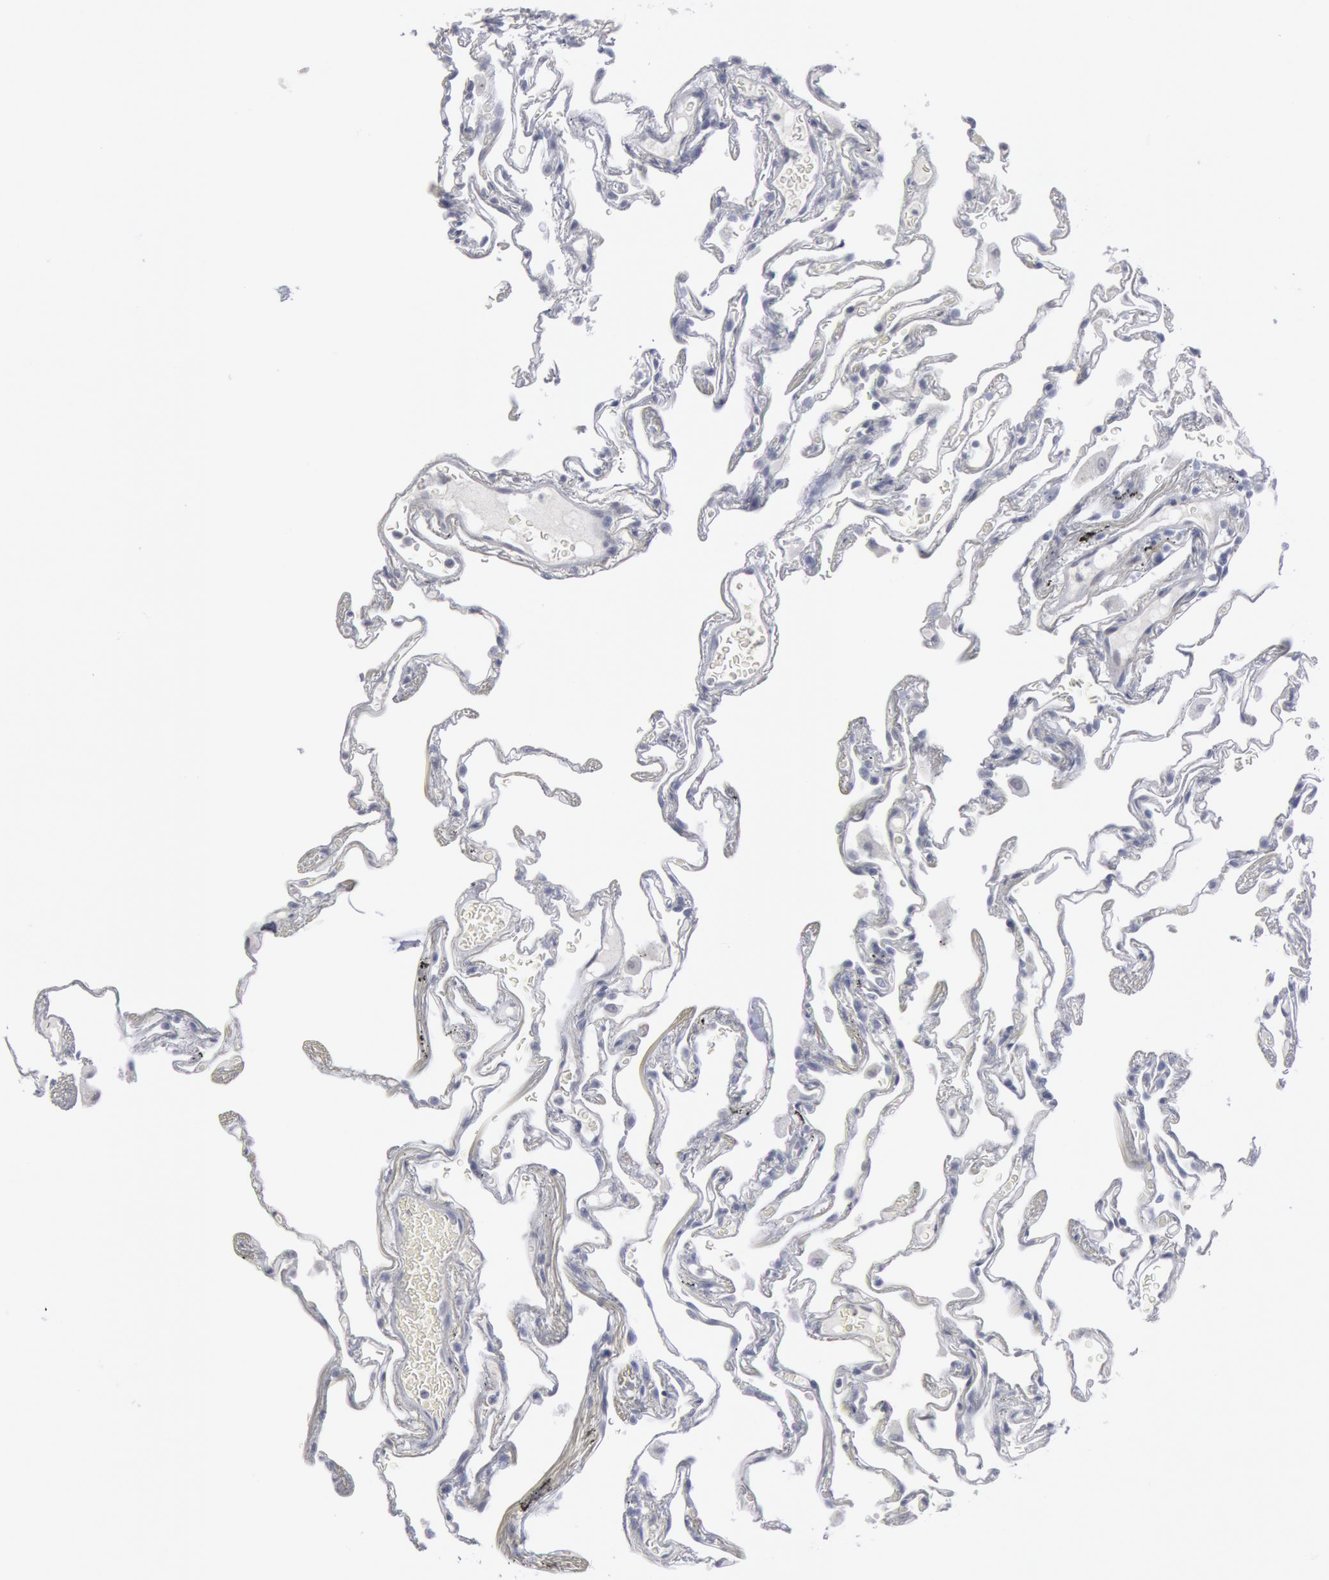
{"staining": {"intensity": "negative", "quantity": "none", "location": "none"}, "tissue": "lung", "cell_type": "Alveolar cells", "image_type": "normal", "snomed": [{"axis": "morphology", "description": "Normal tissue, NOS"}, {"axis": "morphology", "description": "Inflammation, NOS"}, {"axis": "topography", "description": "Lung"}], "caption": "Image shows no significant protein positivity in alveolar cells of benign lung.", "gene": "DMC1", "patient": {"sex": "male", "age": 69}}